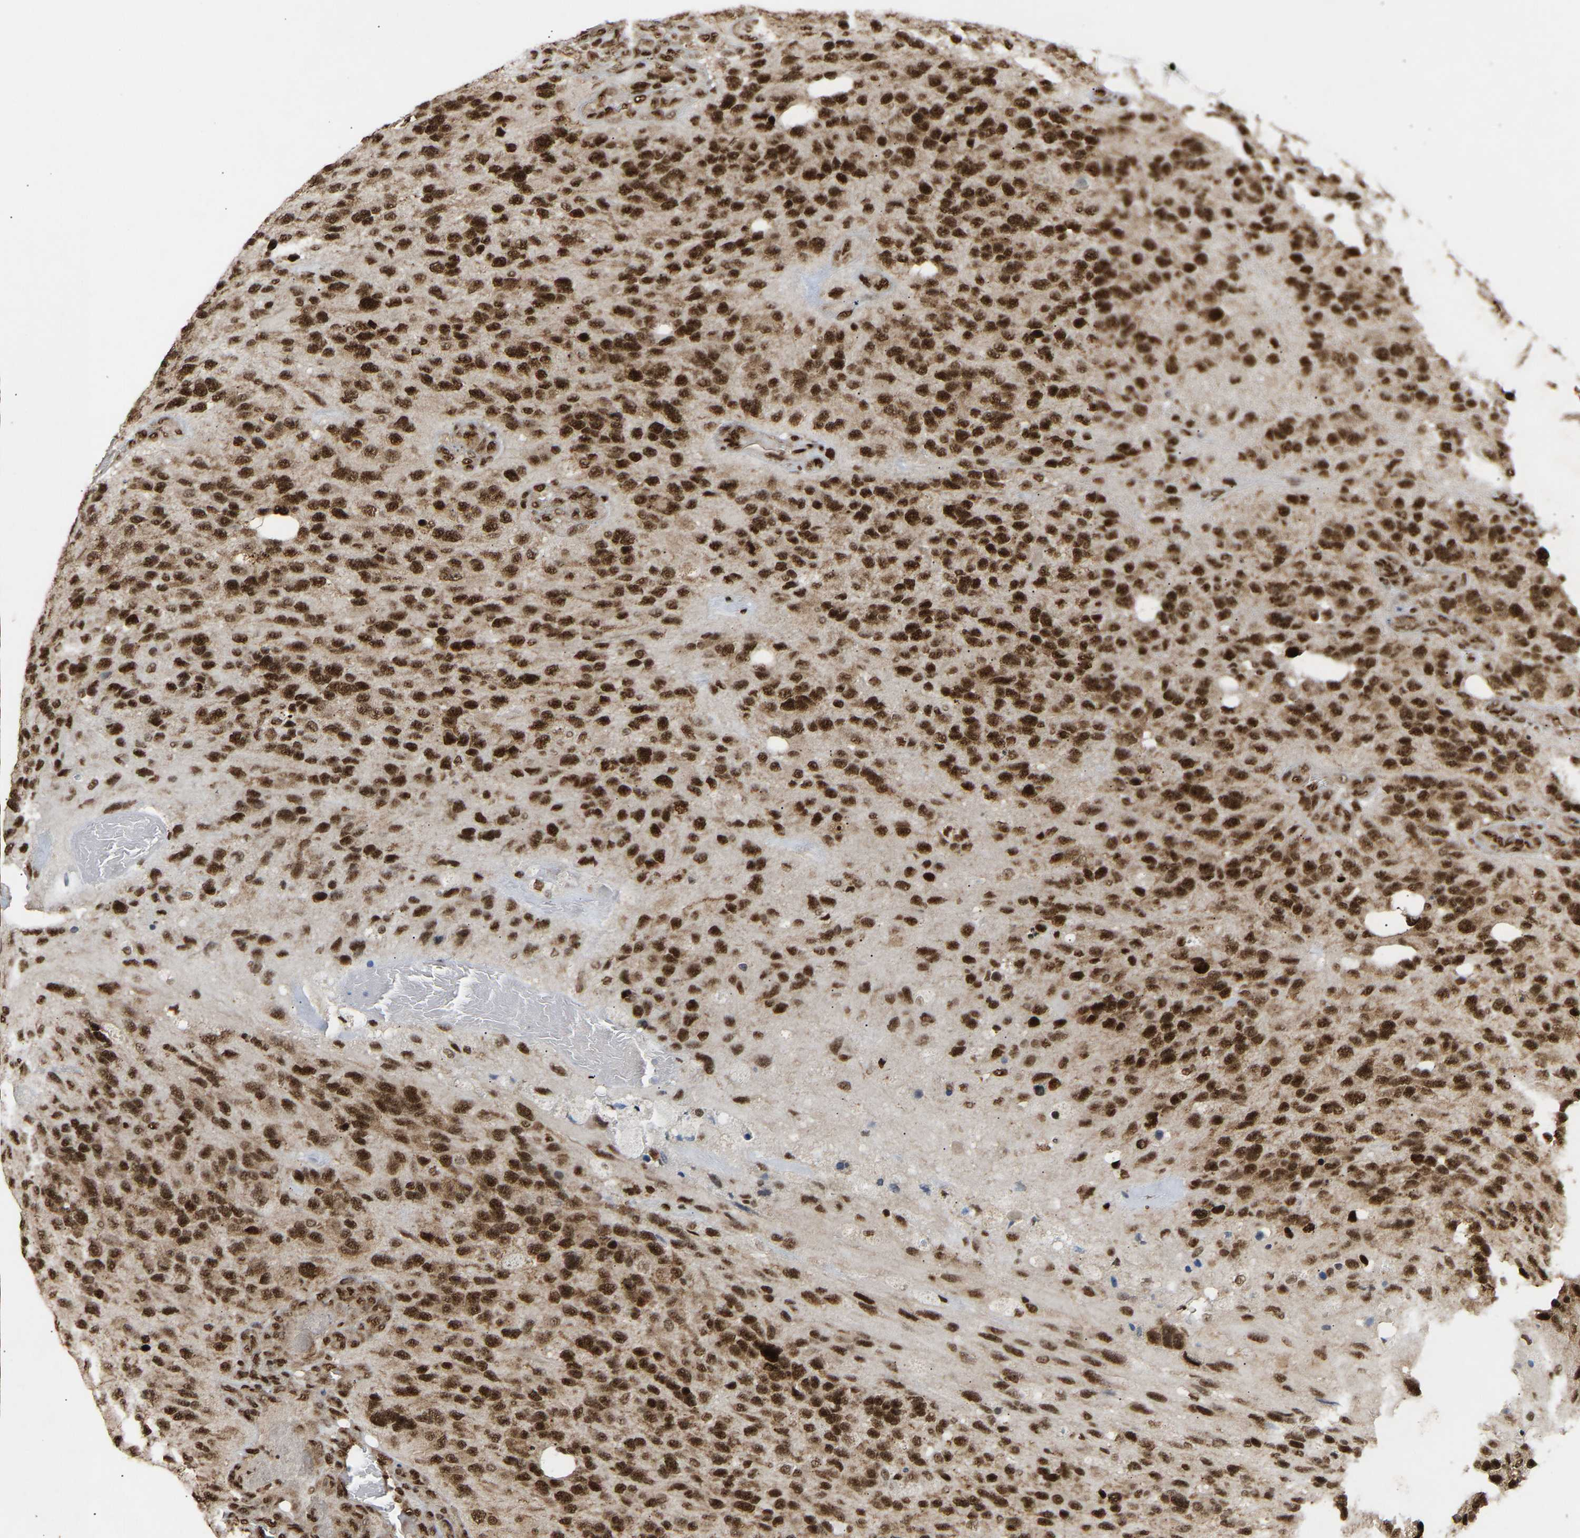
{"staining": {"intensity": "strong", "quantity": ">75%", "location": "nuclear"}, "tissue": "glioma", "cell_type": "Tumor cells", "image_type": "cancer", "snomed": [{"axis": "morphology", "description": "Glioma, malignant, High grade"}, {"axis": "topography", "description": "Brain"}], "caption": "Brown immunohistochemical staining in glioma displays strong nuclear staining in approximately >75% of tumor cells.", "gene": "ALYREF", "patient": {"sex": "female", "age": 58}}